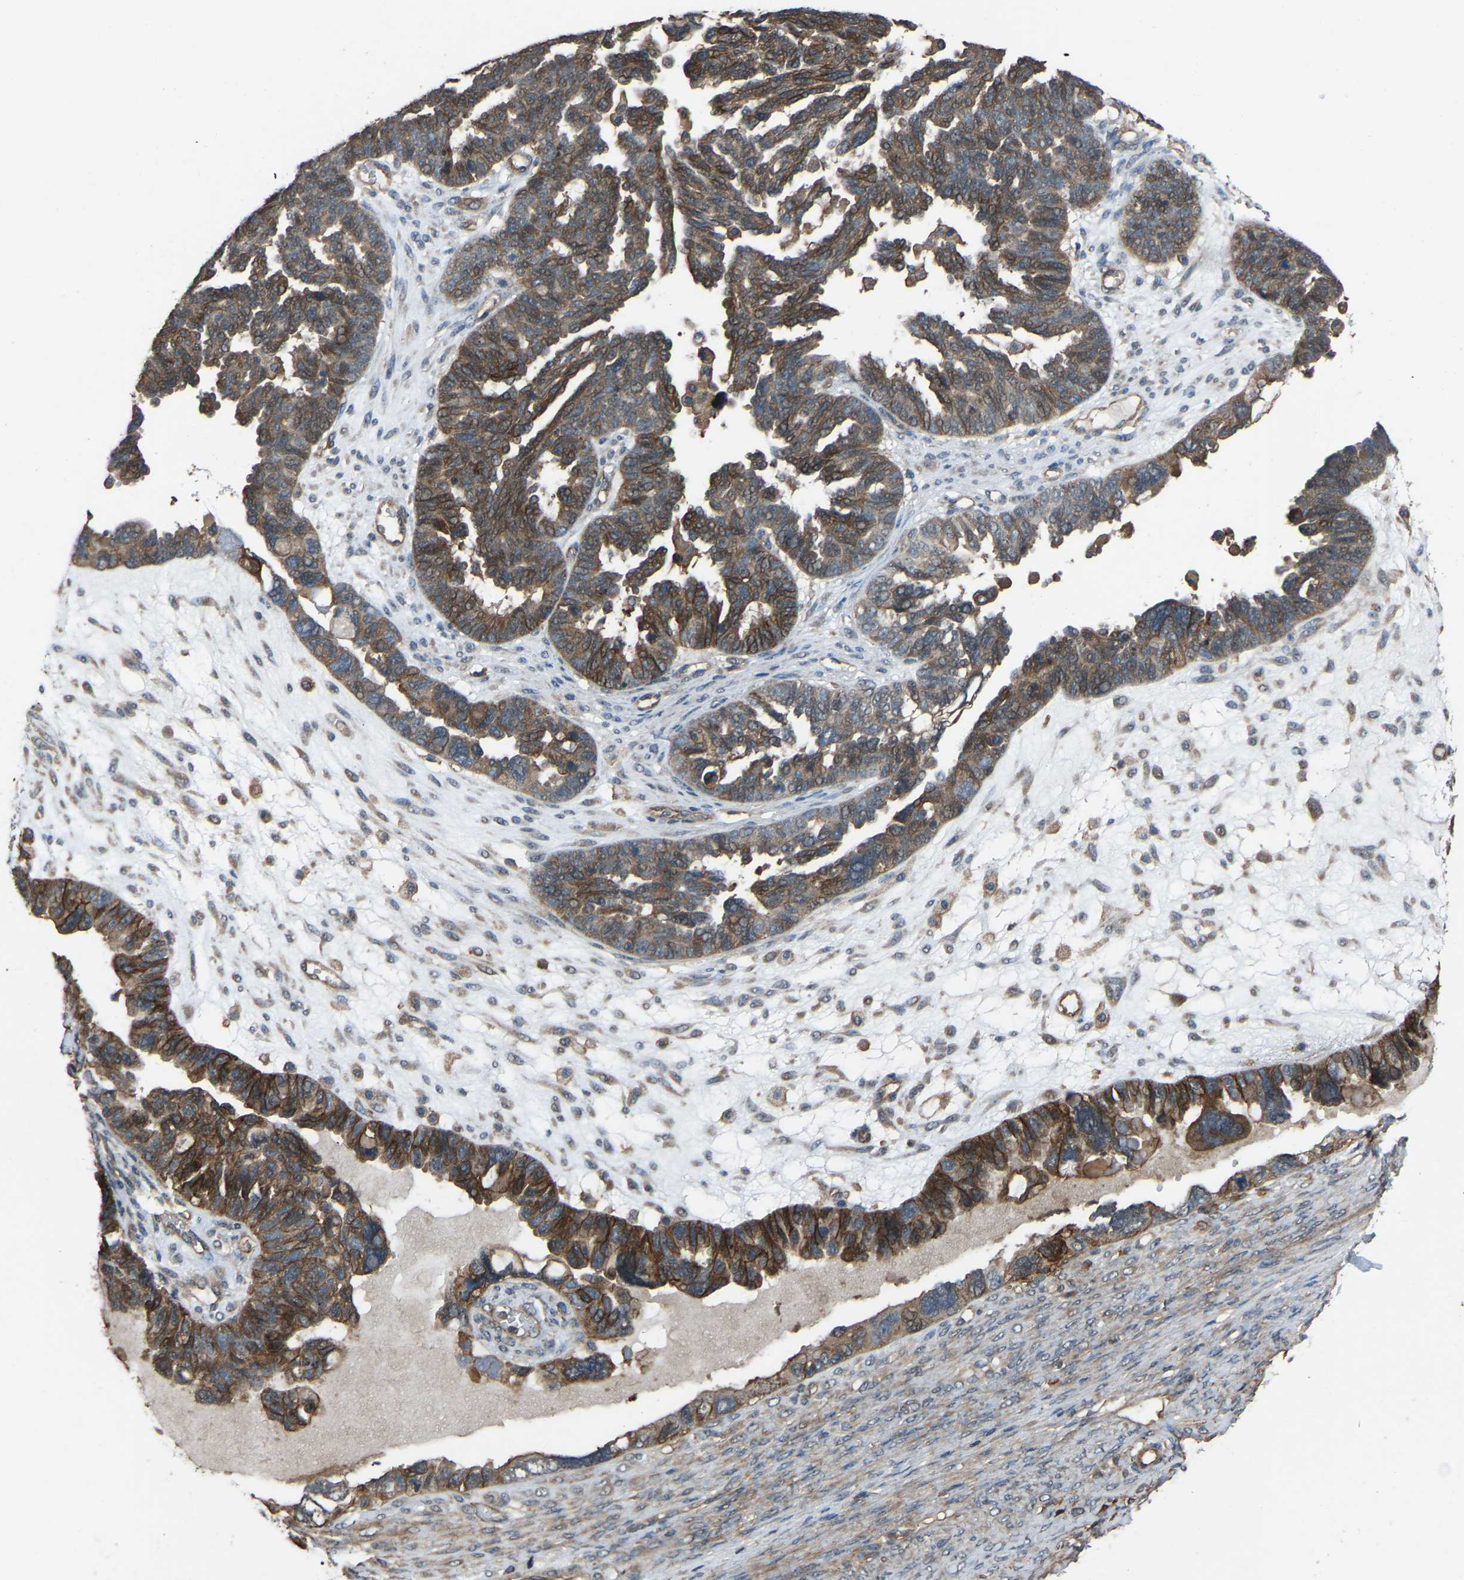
{"staining": {"intensity": "moderate", "quantity": ">75%", "location": "cytoplasmic/membranous"}, "tissue": "ovarian cancer", "cell_type": "Tumor cells", "image_type": "cancer", "snomed": [{"axis": "morphology", "description": "Cystadenocarcinoma, serous, NOS"}, {"axis": "topography", "description": "Ovary"}], "caption": "Moderate cytoplasmic/membranous staining is appreciated in about >75% of tumor cells in ovarian cancer. (Brightfield microscopy of DAB IHC at high magnification).", "gene": "SLC4A2", "patient": {"sex": "female", "age": 79}}